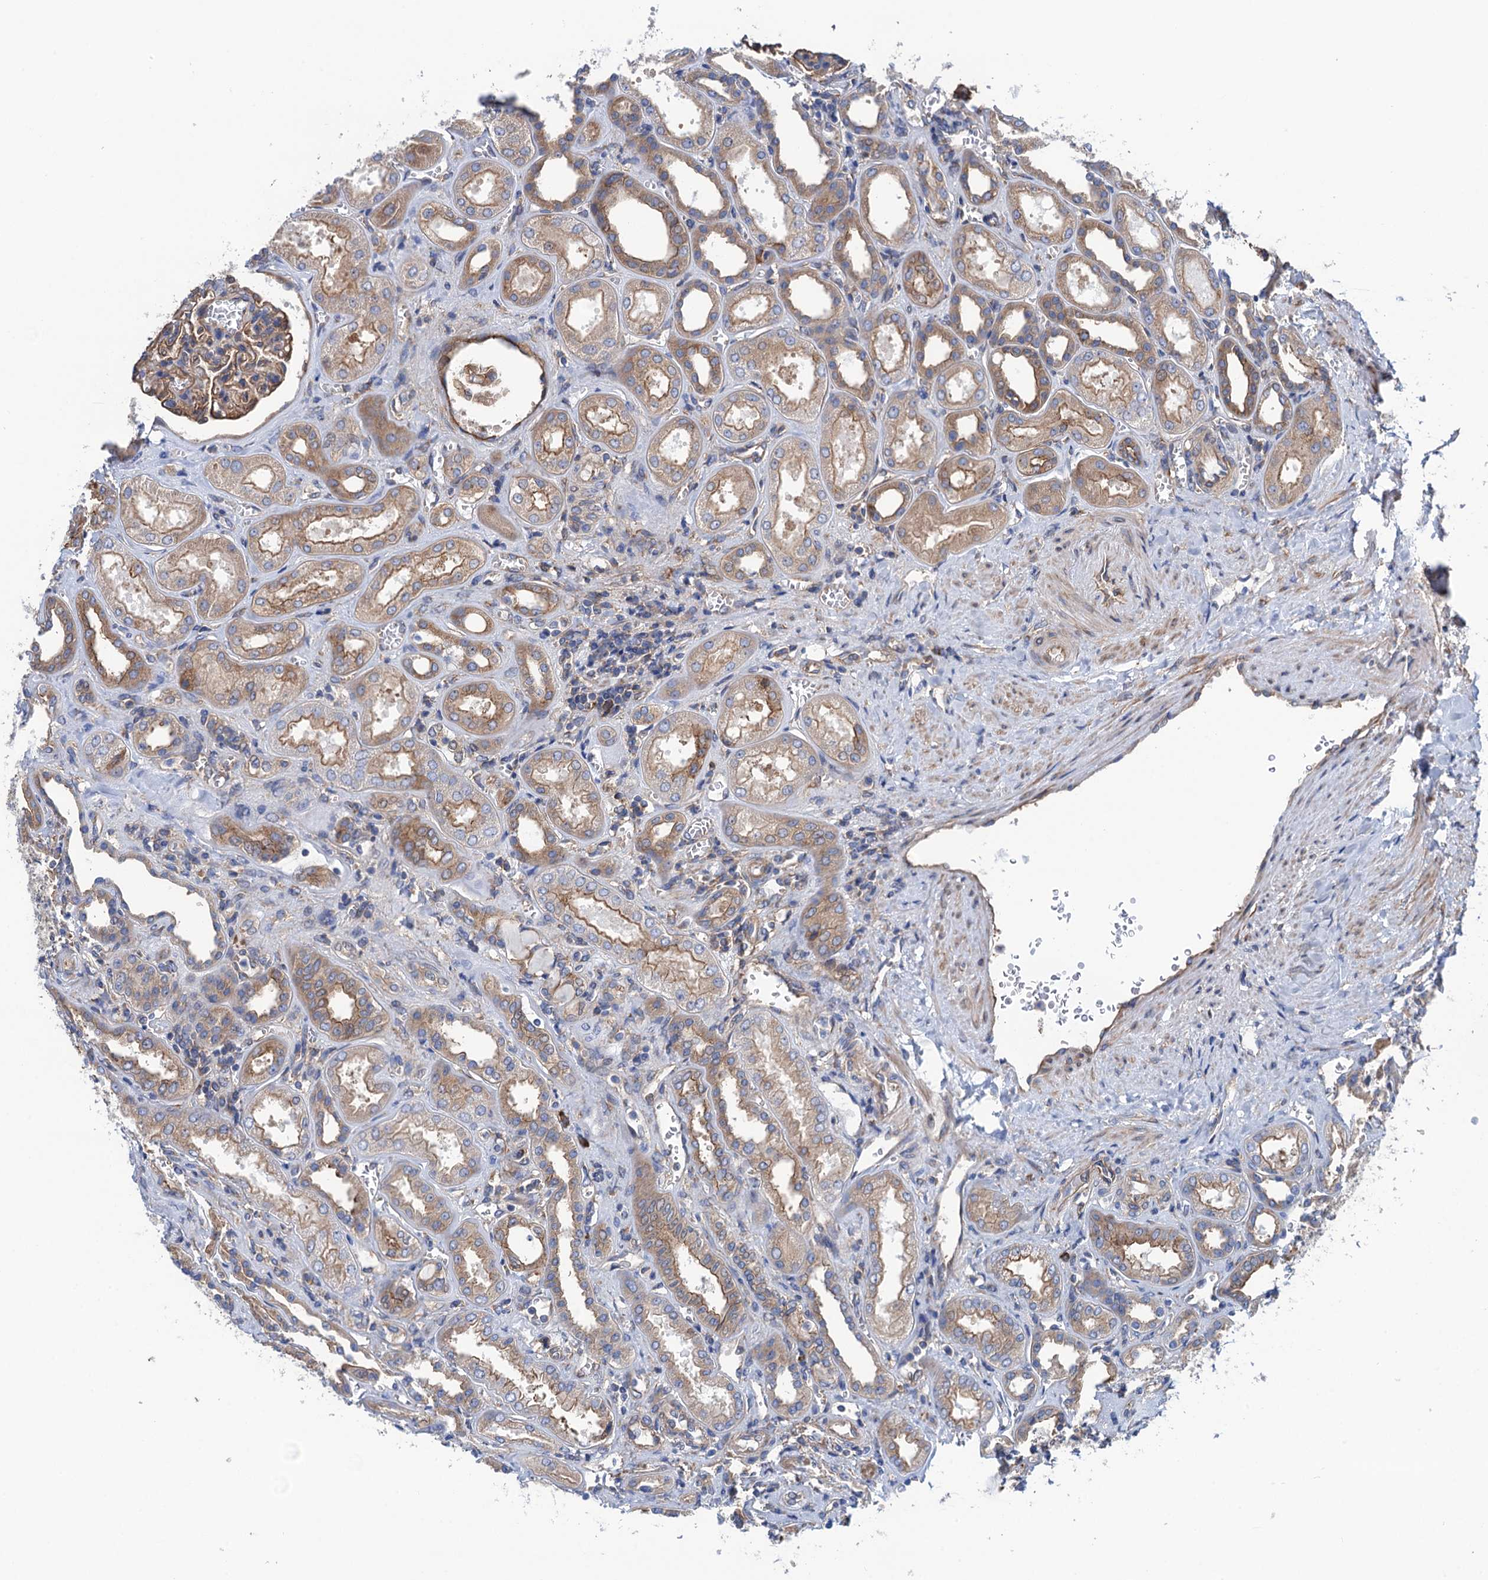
{"staining": {"intensity": "moderate", "quantity": ">75%", "location": "cytoplasmic/membranous"}, "tissue": "kidney", "cell_type": "Cells in glomeruli", "image_type": "normal", "snomed": [{"axis": "morphology", "description": "Normal tissue, NOS"}, {"axis": "morphology", "description": "Adenocarcinoma, NOS"}, {"axis": "topography", "description": "Kidney"}], "caption": "The micrograph reveals a brown stain indicating the presence of a protein in the cytoplasmic/membranous of cells in glomeruli in kidney. The staining was performed using DAB, with brown indicating positive protein expression. Nuclei are stained blue with hematoxylin.", "gene": "SLC12A7", "patient": {"sex": "female", "age": 68}}